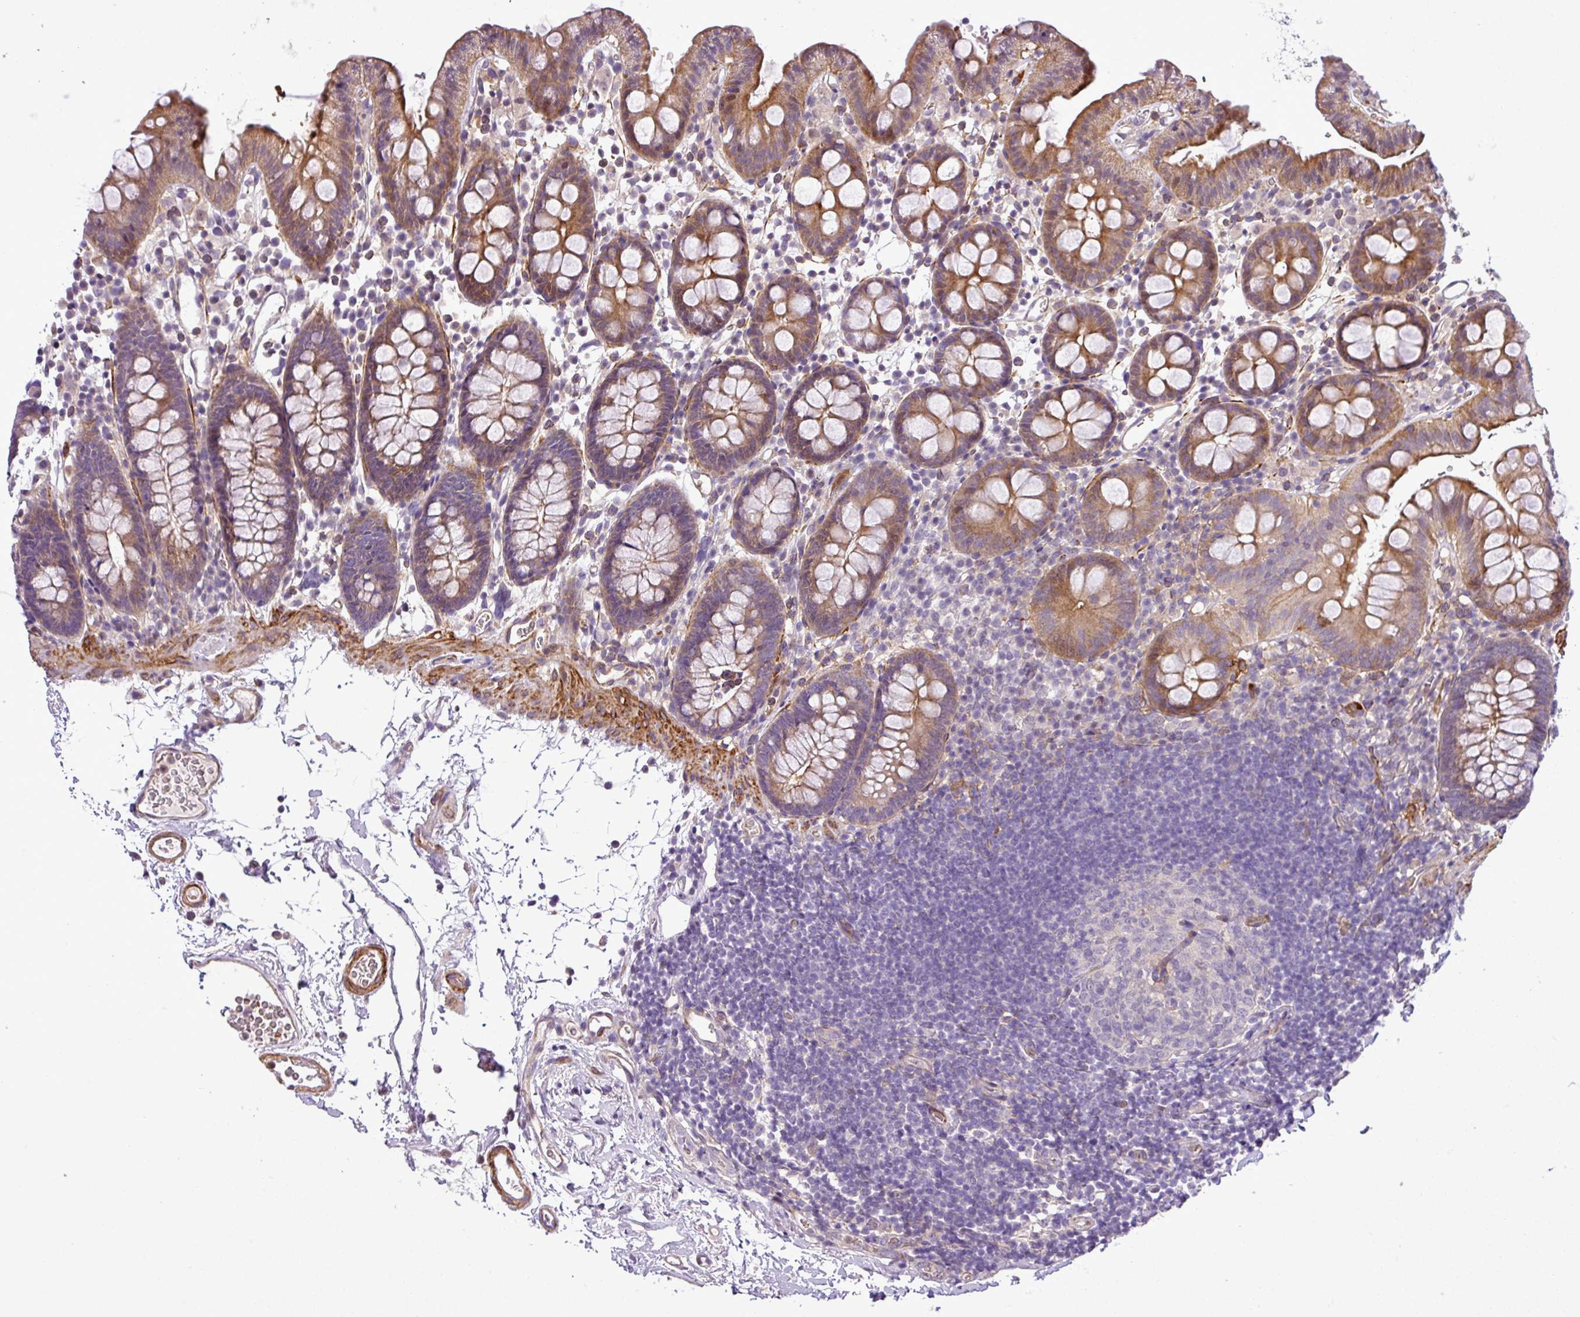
{"staining": {"intensity": "moderate", "quantity": ">75%", "location": "cytoplasmic/membranous"}, "tissue": "colon", "cell_type": "Endothelial cells", "image_type": "normal", "snomed": [{"axis": "morphology", "description": "Normal tissue, NOS"}, {"axis": "topography", "description": "Colon"}], "caption": "Protein expression by IHC shows moderate cytoplasmic/membranous expression in about >75% of endothelial cells in unremarkable colon. Immunohistochemistry (ihc) stains the protein in brown and the nuclei are stained blue.", "gene": "NBEAL2", "patient": {"sex": "male", "age": 75}}